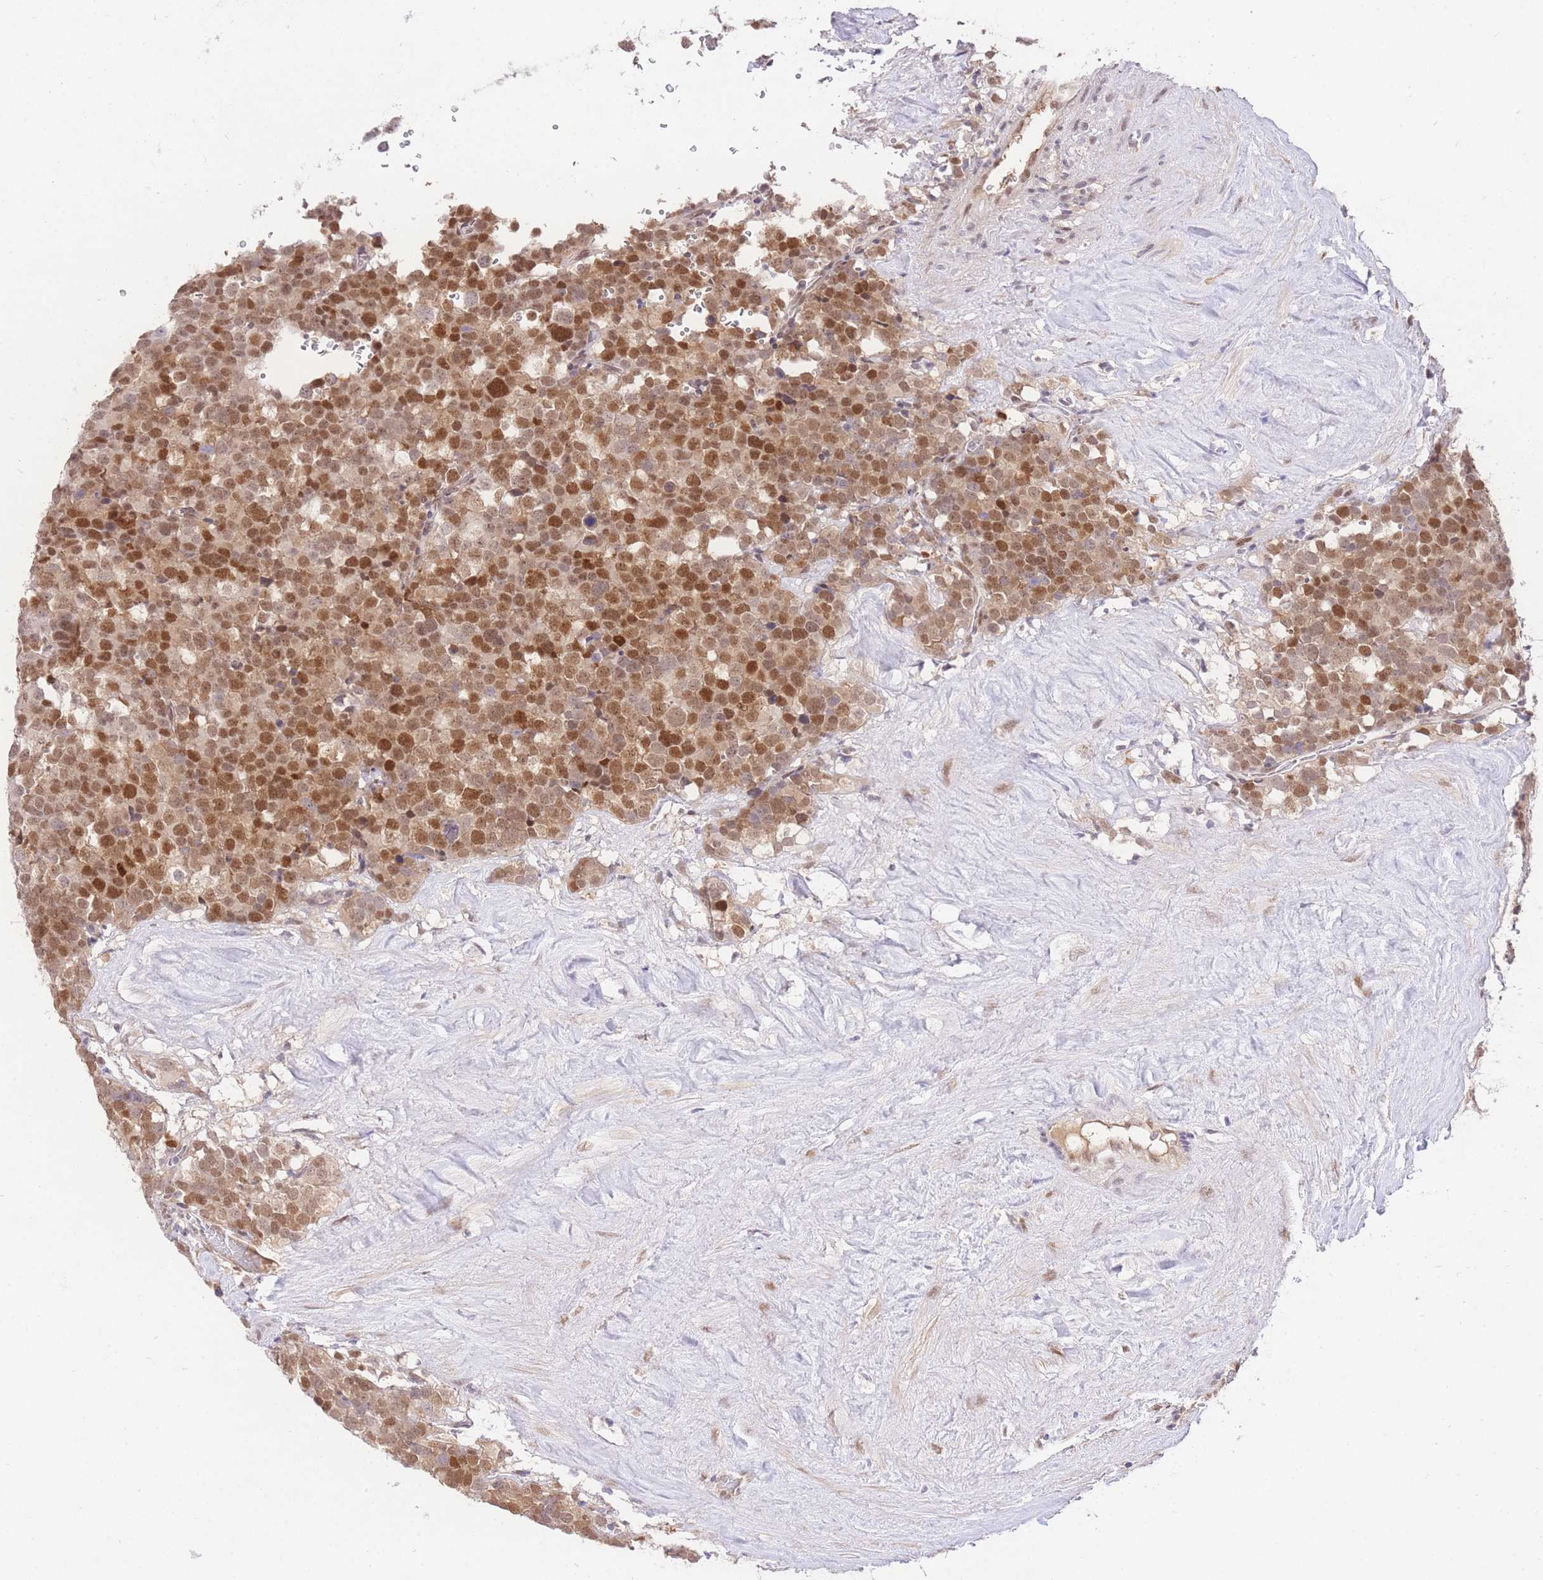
{"staining": {"intensity": "moderate", "quantity": ">75%", "location": "nuclear"}, "tissue": "testis cancer", "cell_type": "Tumor cells", "image_type": "cancer", "snomed": [{"axis": "morphology", "description": "Seminoma, NOS"}, {"axis": "topography", "description": "Testis"}], "caption": "Moderate nuclear positivity for a protein is present in approximately >75% of tumor cells of seminoma (testis) using IHC.", "gene": "UBXN7", "patient": {"sex": "male", "age": 71}}